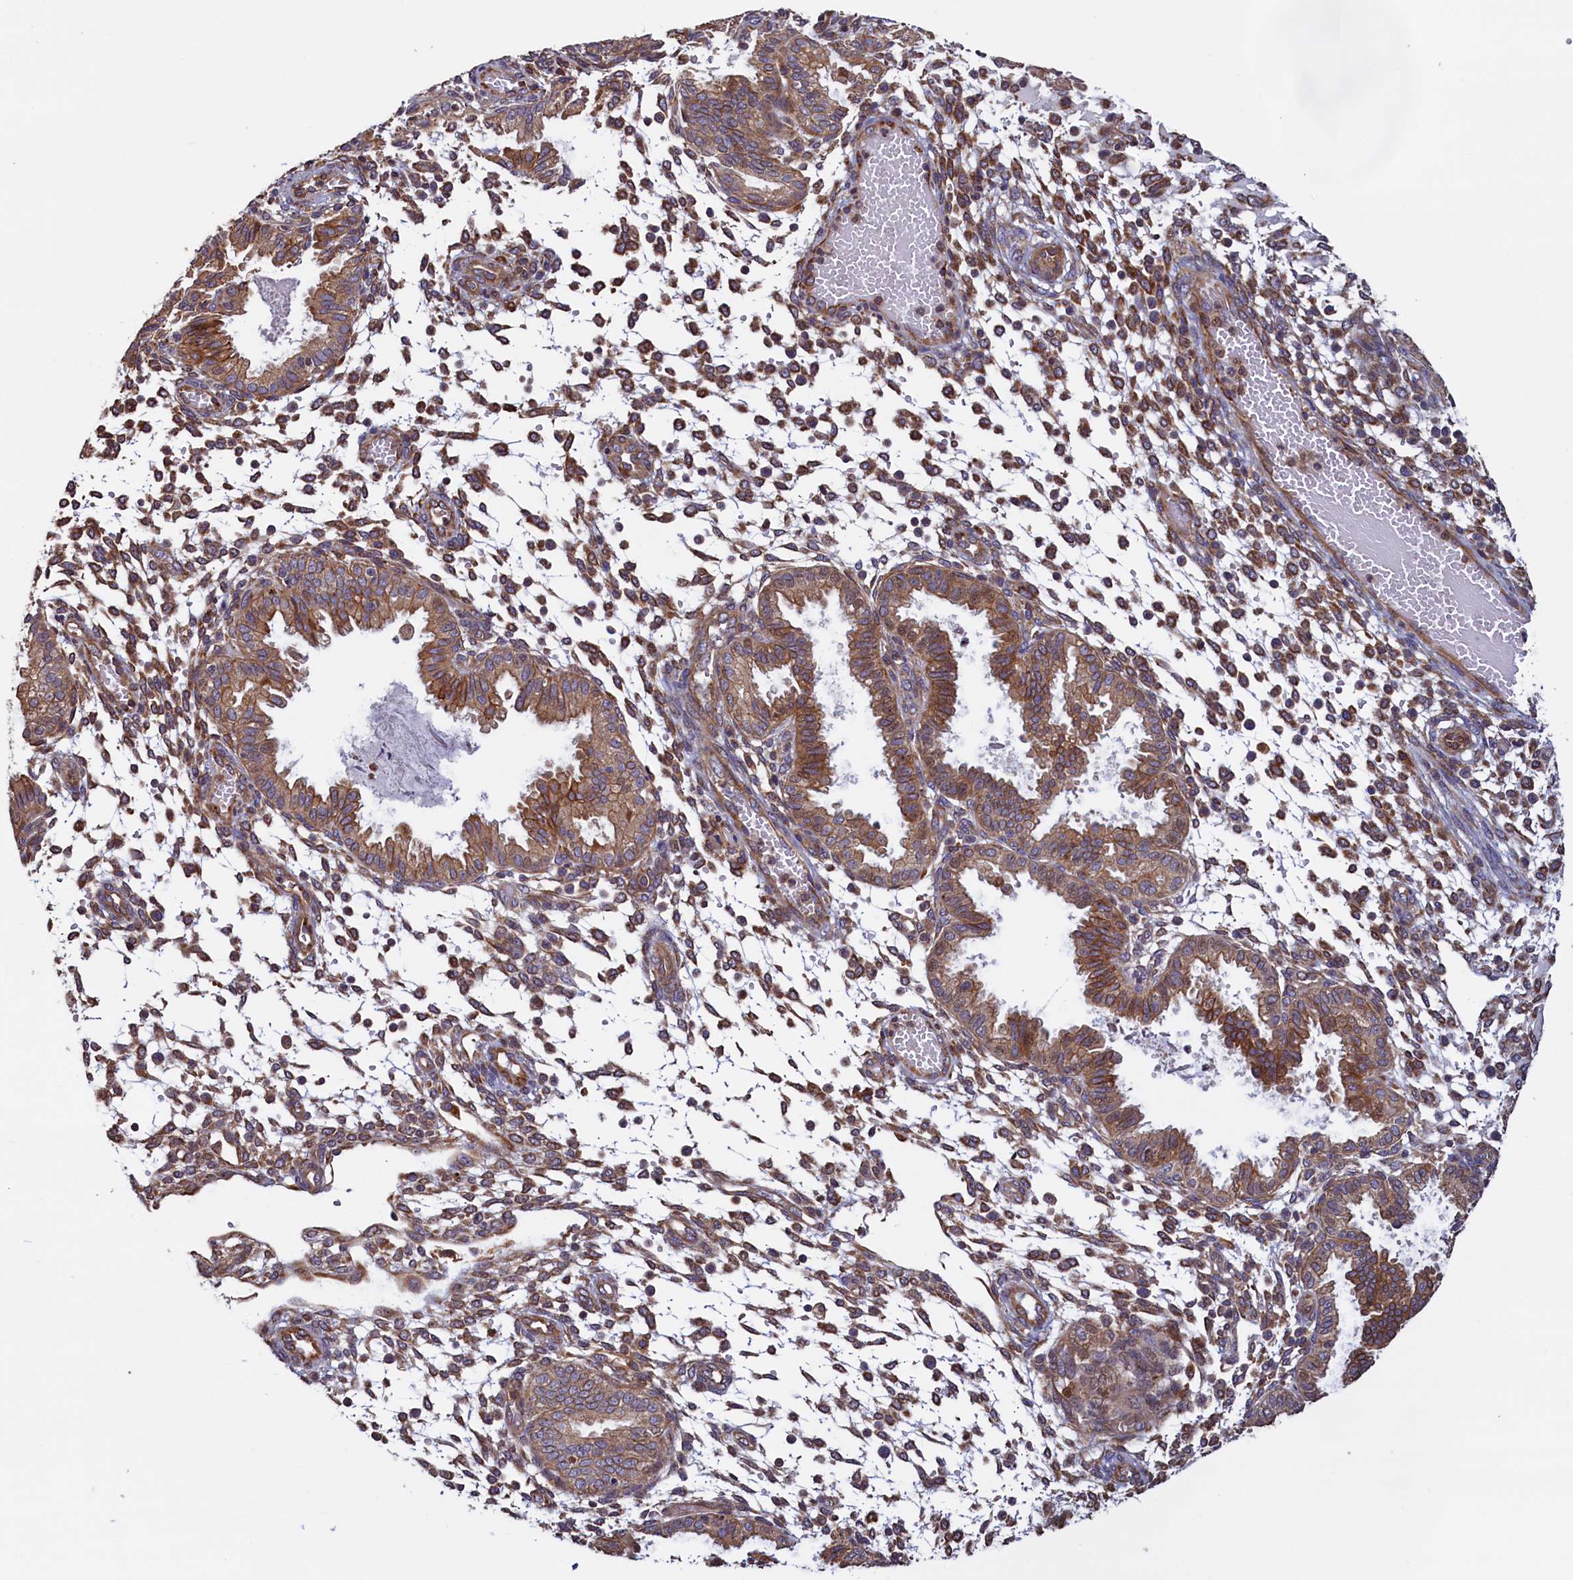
{"staining": {"intensity": "strong", "quantity": "<25%", "location": "cytoplasmic/membranous"}, "tissue": "endometrium", "cell_type": "Cells in endometrial stroma", "image_type": "normal", "snomed": [{"axis": "morphology", "description": "Normal tissue, NOS"}, {"axis": "topography", "description": "Endometrium"}], "caption": "A micrograph showing strong cytoplasmic/membranous positivity in about <25% of cells in endometrial stroma in normal endometrium, as visualized by brown immunohistochemical staining.", "gene": "ATXN2L", "patient": {"sex": "female", "age": 33}}